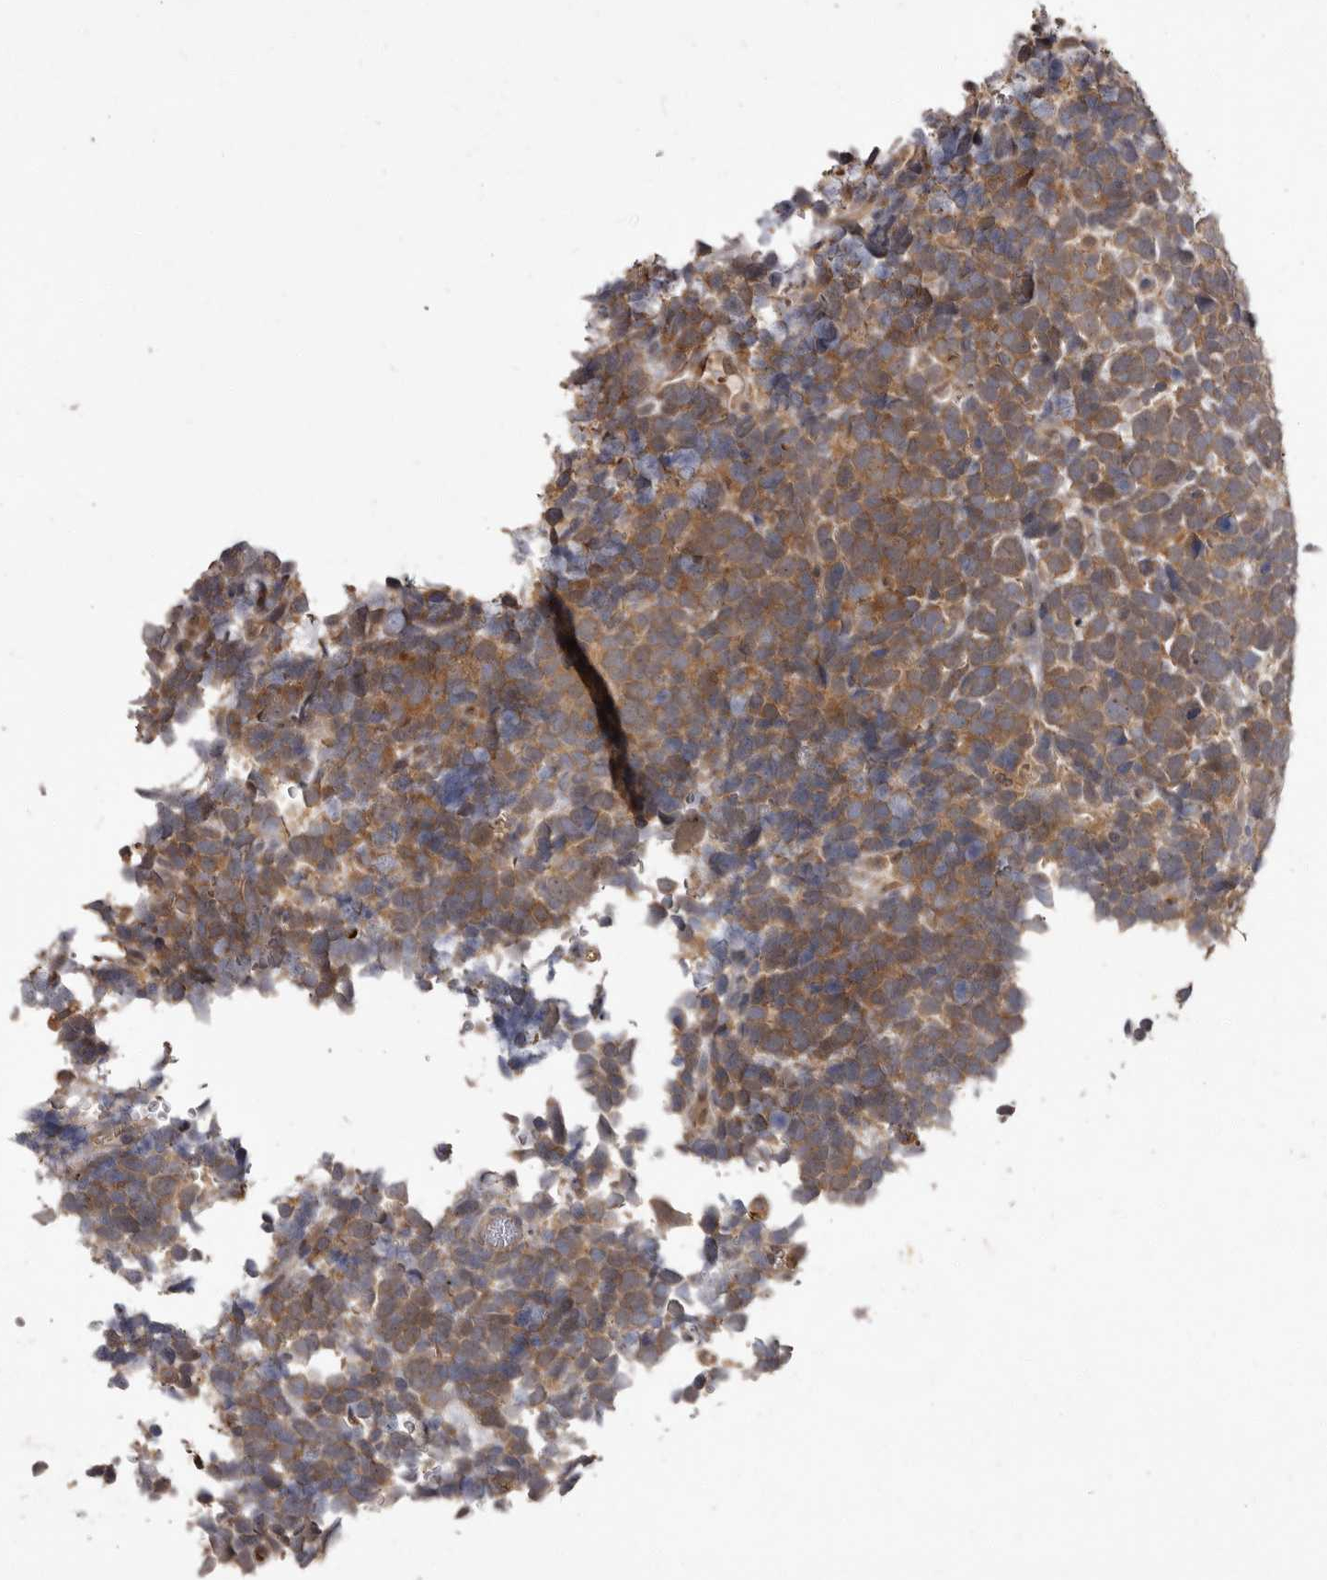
{"staining": {"intensity": "moderate", "quantity": ">75%", "location": "cytoplasmic/membranous"}, "tissue": "urothelial cancer", "cell_type": "Tumor cells", "image_type": "cancer", "snomed": [{"axis": "morphology", "description": "Urothelial carcinoma, High grade"}, {"axis": "topography", "description": "Urinary bladder"}], "caption": "Protein staining by IHC exhibits moderate cytoplasmic/membranous expression in approximately >75% of tumor cells in urothelial carcinoma (high-grade).", "gene": "ACLY", "patient": {"sex": "female", "age": 82}}